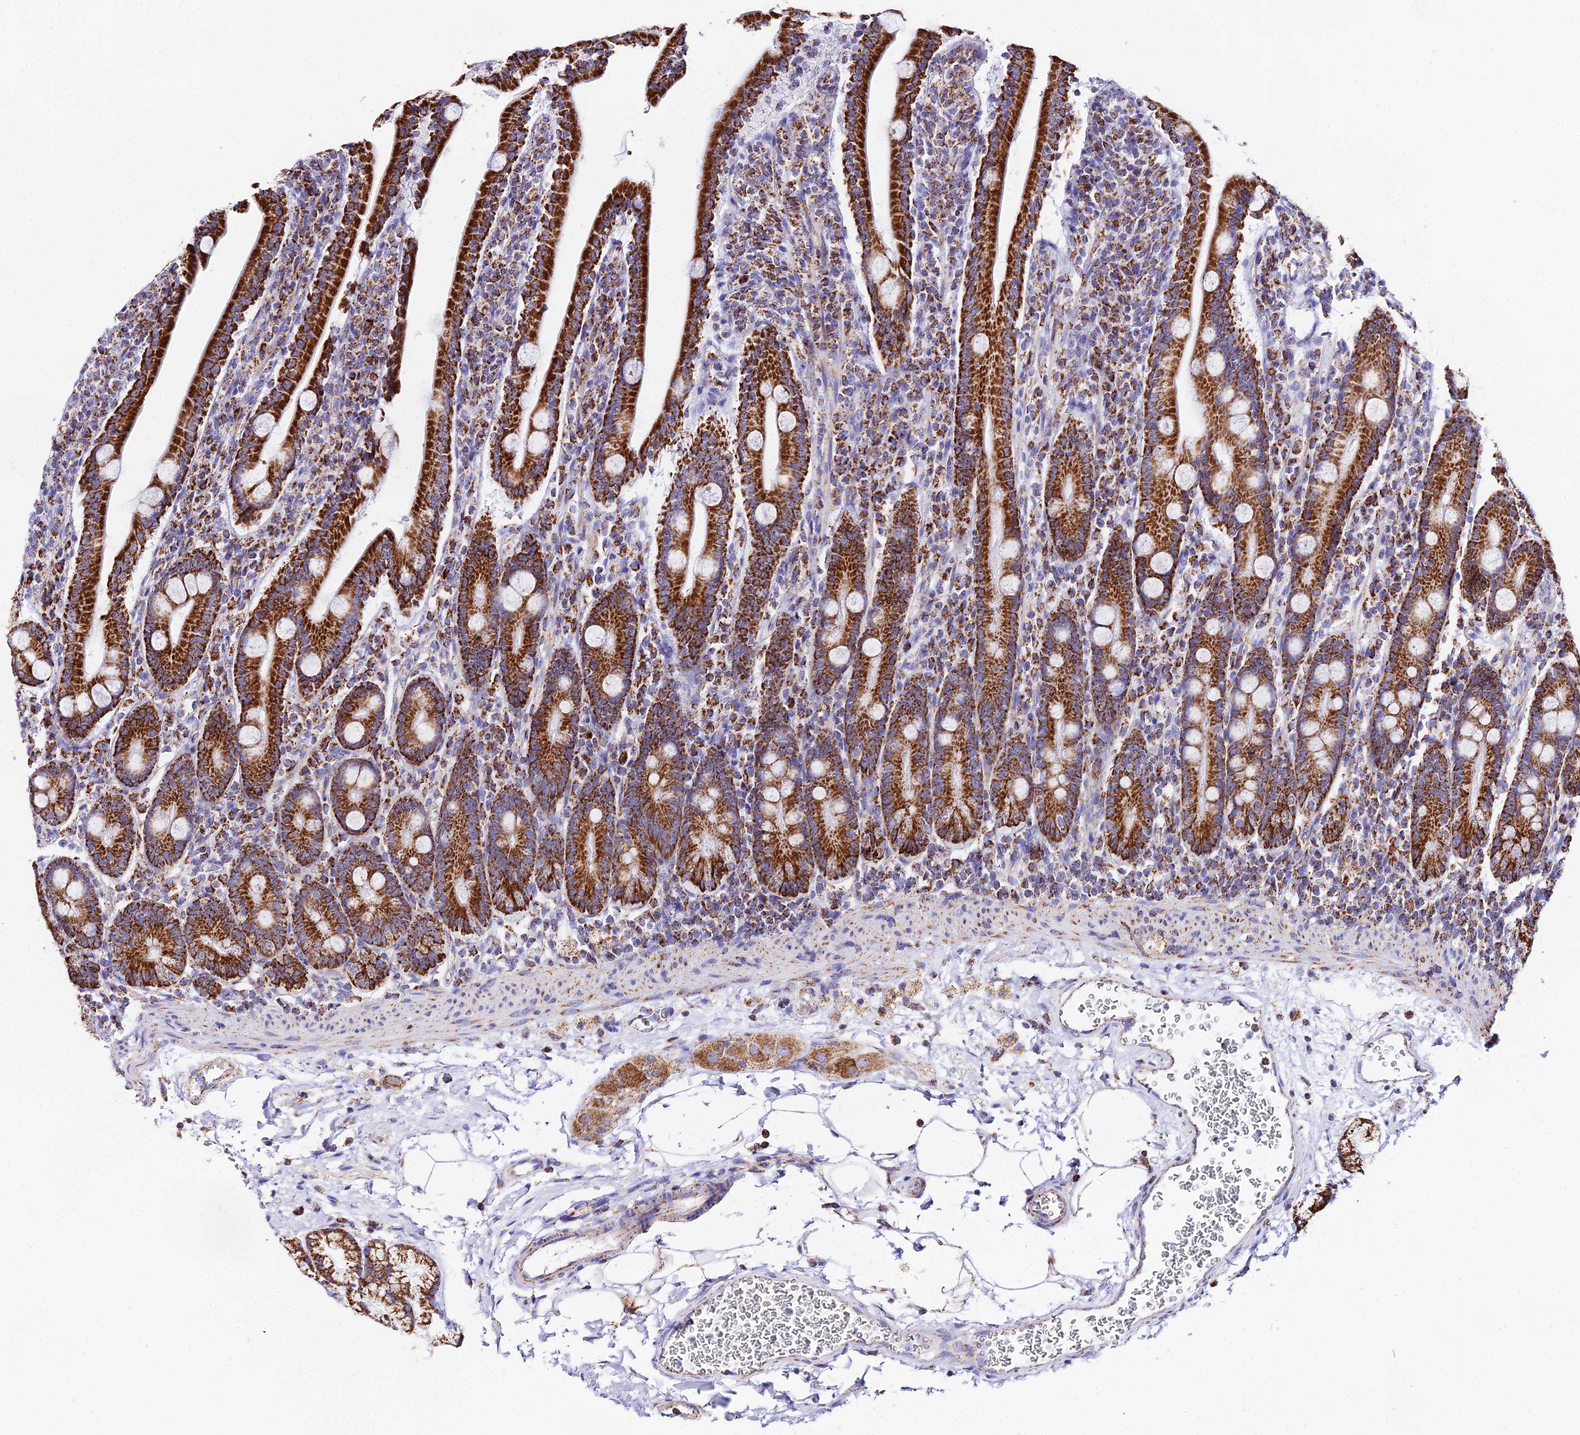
{"staining": {"intensity": "strong", "quantity": ">75%", "location": "cytoplasmic/membranous"}, "tissue": "duodenum", "cell_type": "Glandular cells", "image_type": "normal", "snomed": [{"axis": "morphology", "description": "Normal tissue, NOS"}, {"axis": "topography", "description": "Duodenum"}], "caption": "IHC micrograph of unremarkable human duodenum stained for a protein (brown), which demonstrates high levels of strong cytoplasmic/membranous staining in about >75% of glandular cells.", "gene": "ATP5PD", "patient": {"sex": "male", "age": 35}}